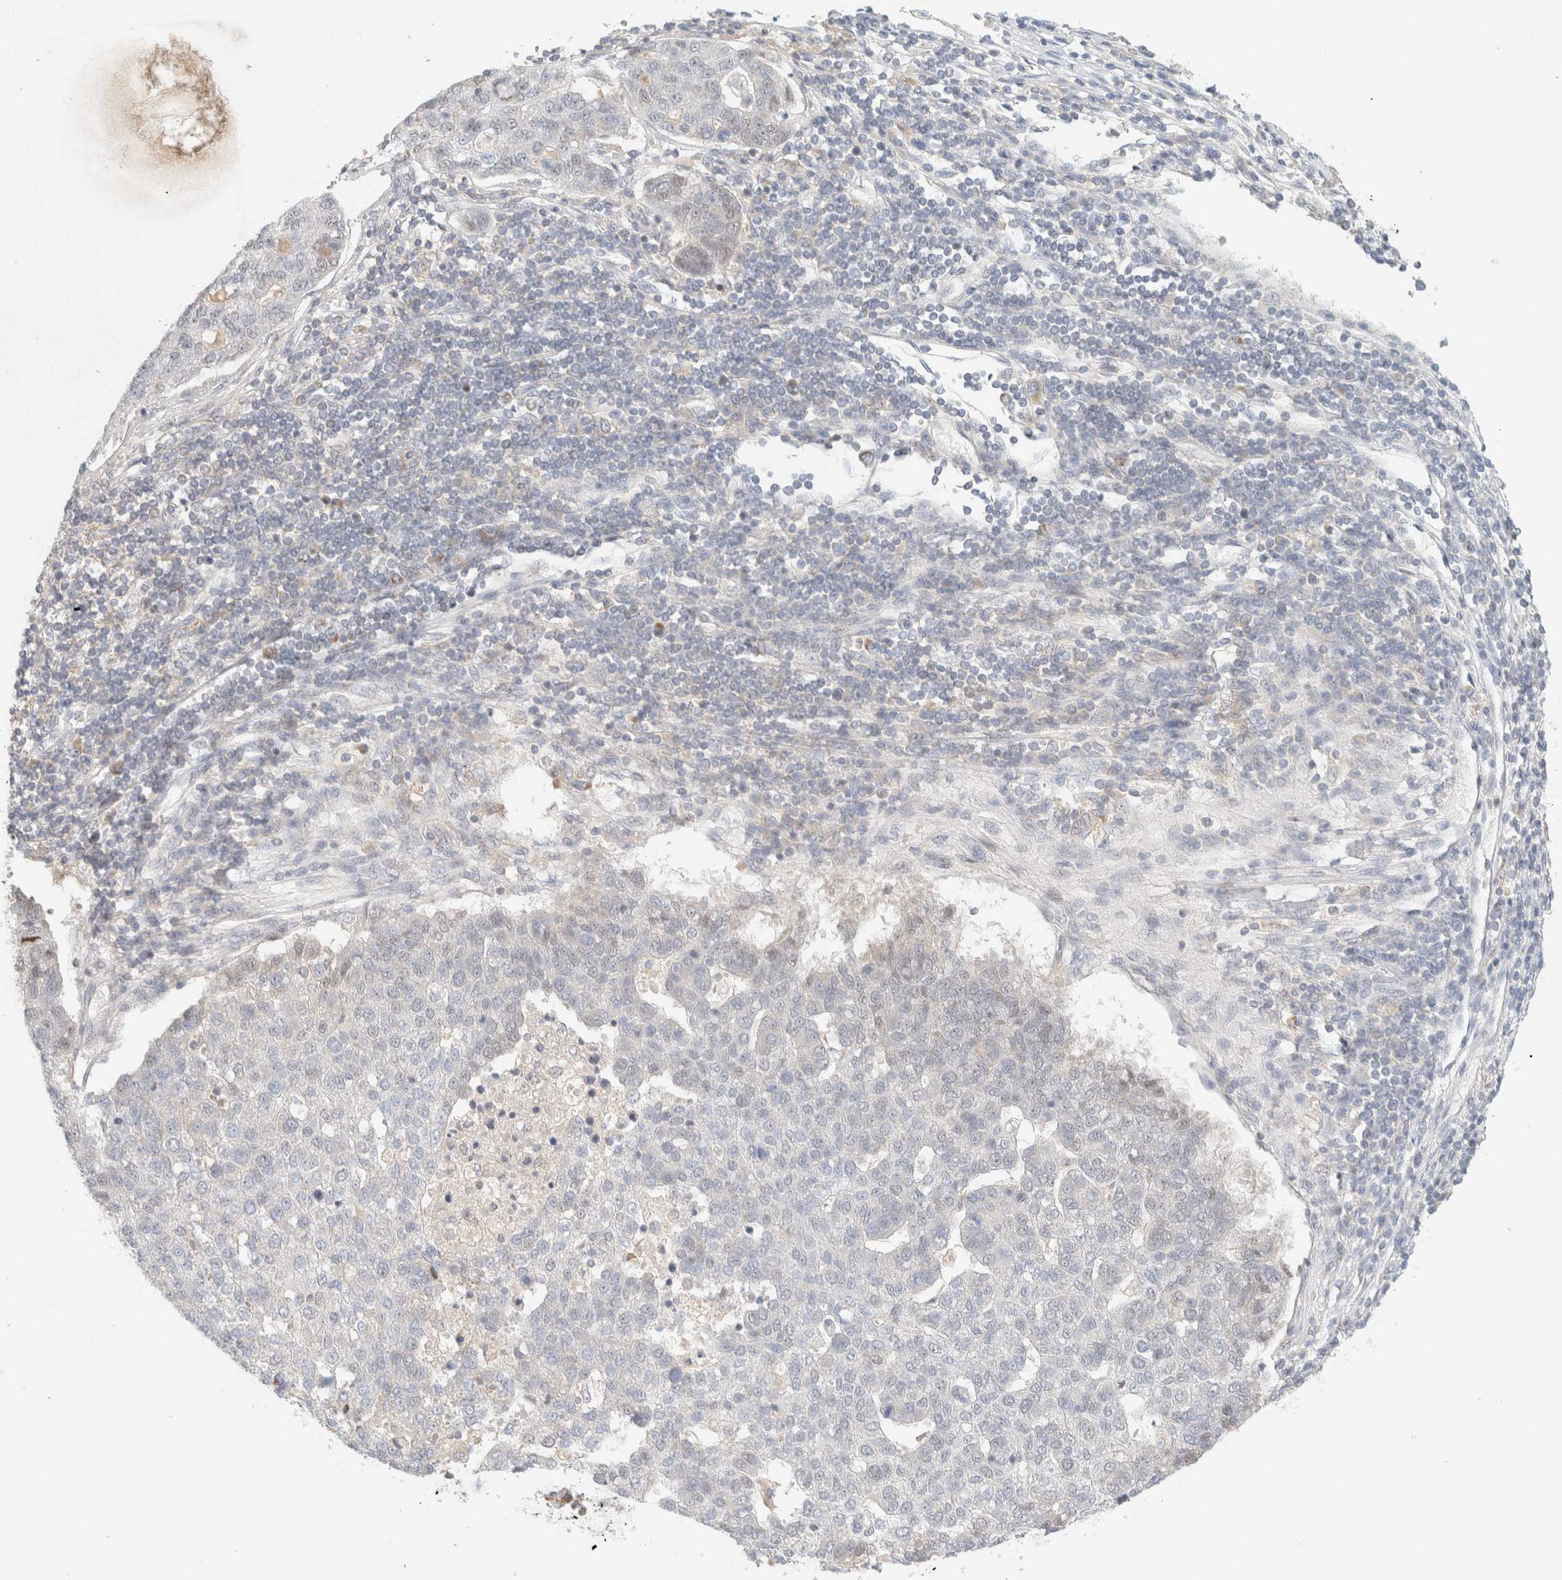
{"staining": {"intensity": "negative", "quantity": "none", "location": "none"}, "tissue": "pancreatic cancer", "cell_type": "Tumor cells", "image_type": "cancer", "snomed": [{"axis": "morphology", "description": "Adenocarcinoma, NOS"}, {"axis": "topography", "description": "Pancreas"}], "caption": "Pancreatic cancer (adenocarcinoma) stained for a protein using immunohistochemistry exhibits no expression tumor cells.", "gene": "MRM3", "patient": {"sex": "female", "age": 61}}